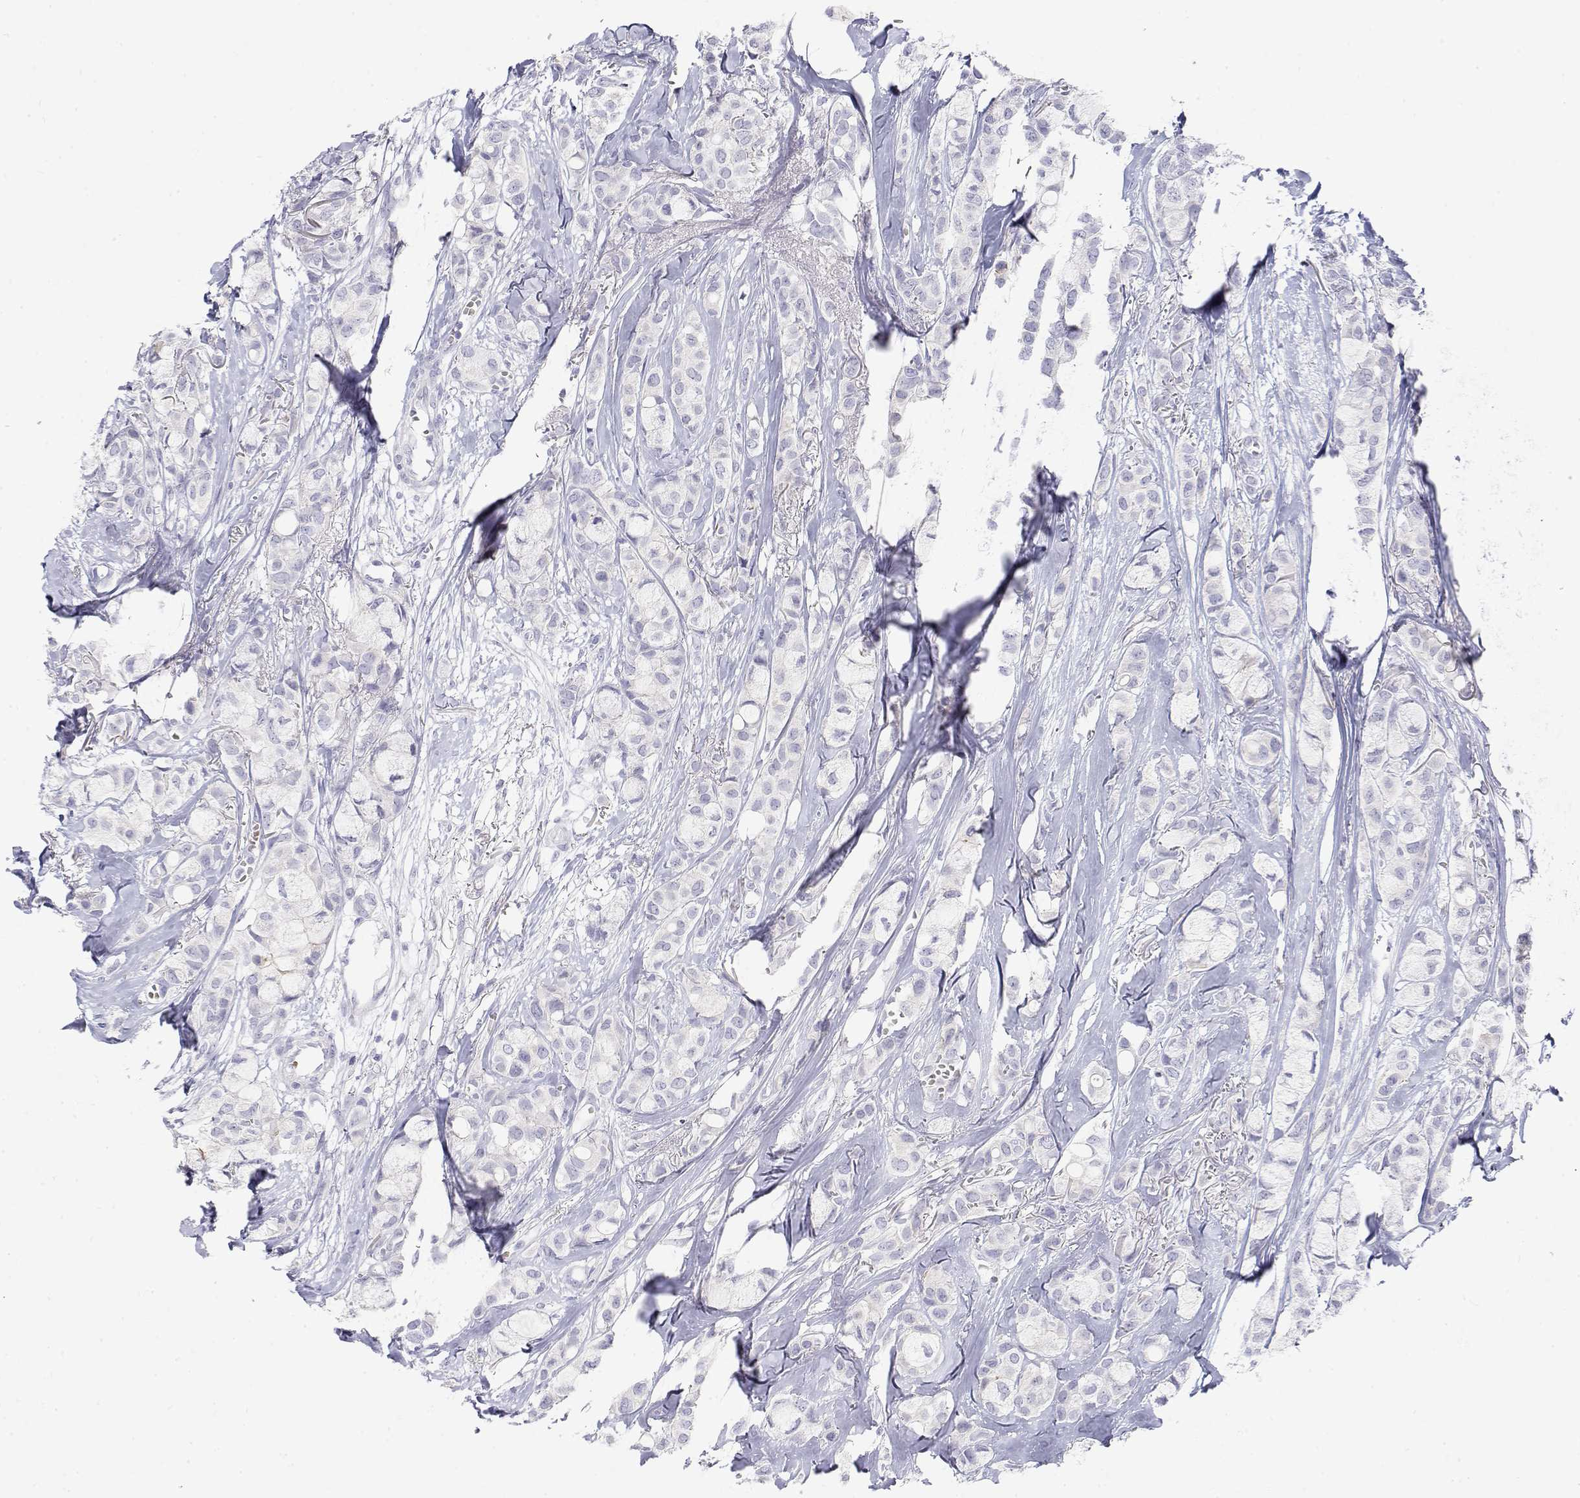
{"staining": {"intensity": "negative", "quantity": "none", "location": "none"}, "tissue": "breast cancer", "cell_type": "Tumor cells", "image_type": "cancer", "snomed": [{"axis": "morphology", "description": "Duct carcinoma"}, {"axis": "topography", "description": "Breast"}], "caption": "Immunohistochemistry (IHC) of human breast infiltrating ductal carcinoma reveals no positivity in tumor cells.", "gene": "MISP", "patient": {"sex": "female", "age": 85}}